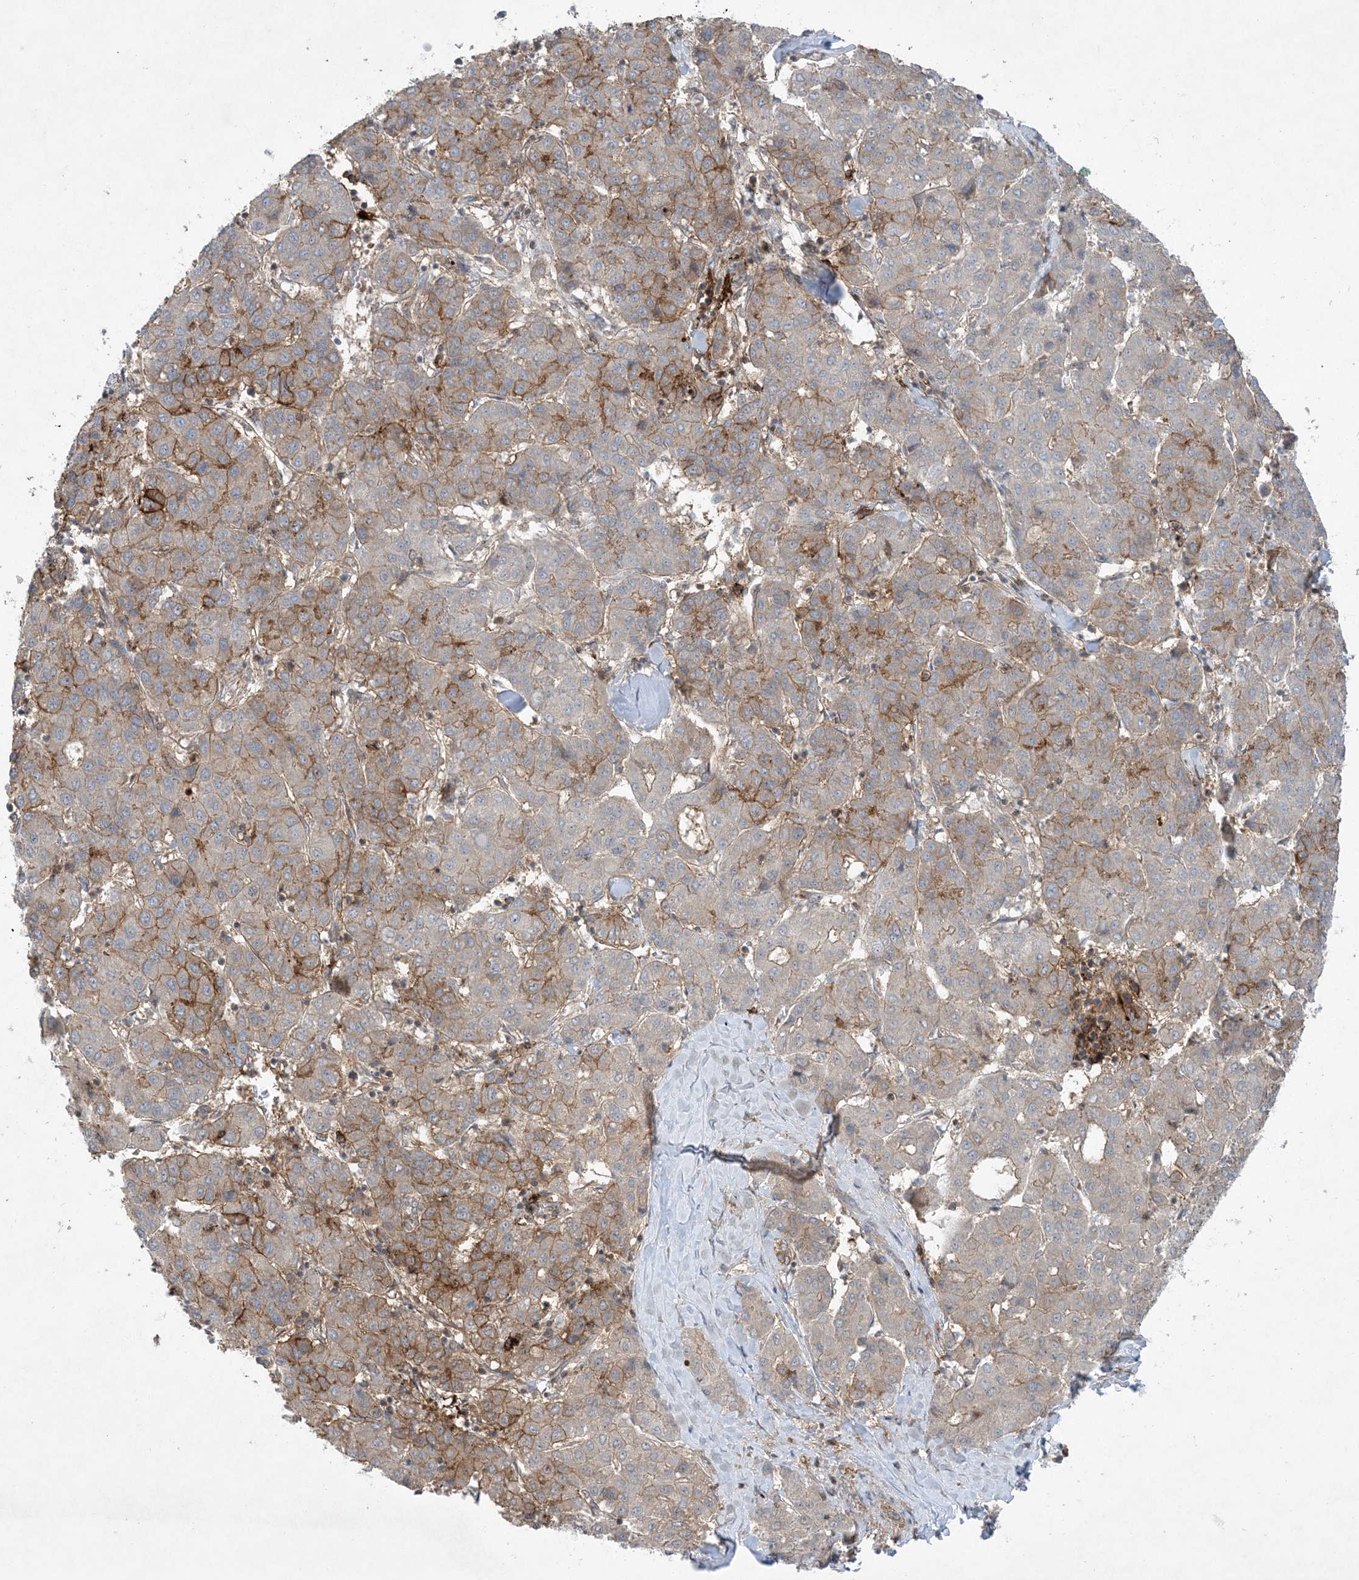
{"staining": {"intensity": "moderate", "quantity": "25%-75%", "location": "cytoplasmic/membranous"}, "tissue": "liver cancer", "cell_type": "Tumor cells", "image_type": "cancer", "snomed": [{"axis": "morphology", "description": "Carcinoma, Hepatocellular, NOS"}, {"axis": "topography", "description": "Liver"}], "caption": "Immunohistochemistry image of neoplastic tissue: human liver cancer (hepatocellular carcinoma) stained using IHC exhibits medium levels of moderate protein expression localized specifically in the cytoplasmic/membranous of tumor cells, appearing as a cytoplasmic/membranous brown color.", "gene": "STAM2", "patient": {"sex": "male", "age": 65}}